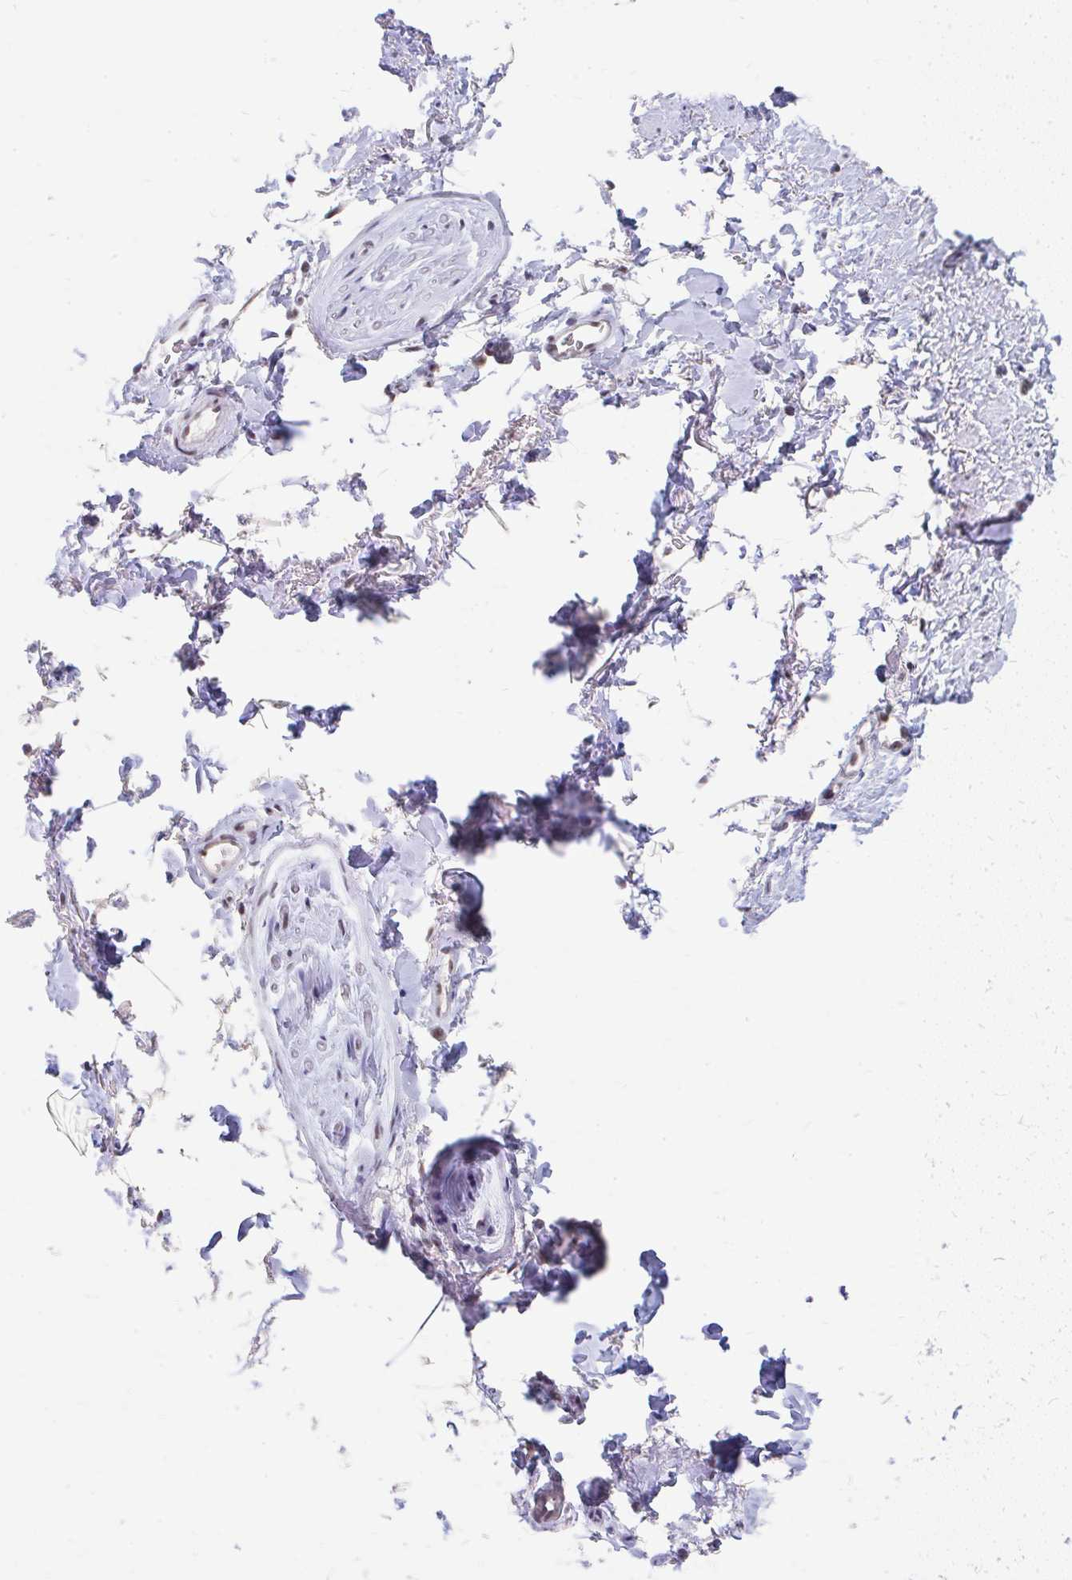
{"staining": {"intensity": "negative", "quantity": "none", "location": "none"}, "tissue": "adipose tissue", "cell_type": "Adipocytes", "image_type": "normal", "snomed": [{"axis": "morphology", "description": "Normal tissue, NOS"}, {"axis": "topography", "description": "Vulva"}, {"axis": "topography", "description": "Peripheral nerve tissue"}], "caption": "DAB (3,3'-diaminobenzidine) immunohistochemical staining of unremarkable adipose tissue shows no significant positivity in adipocytes. (DAB (3,3'-diaminobenzidine) IHC with hematoxylin counter stain).", "gene": "GTF2H1", "patient": {"sex": "female", "age": 66}}